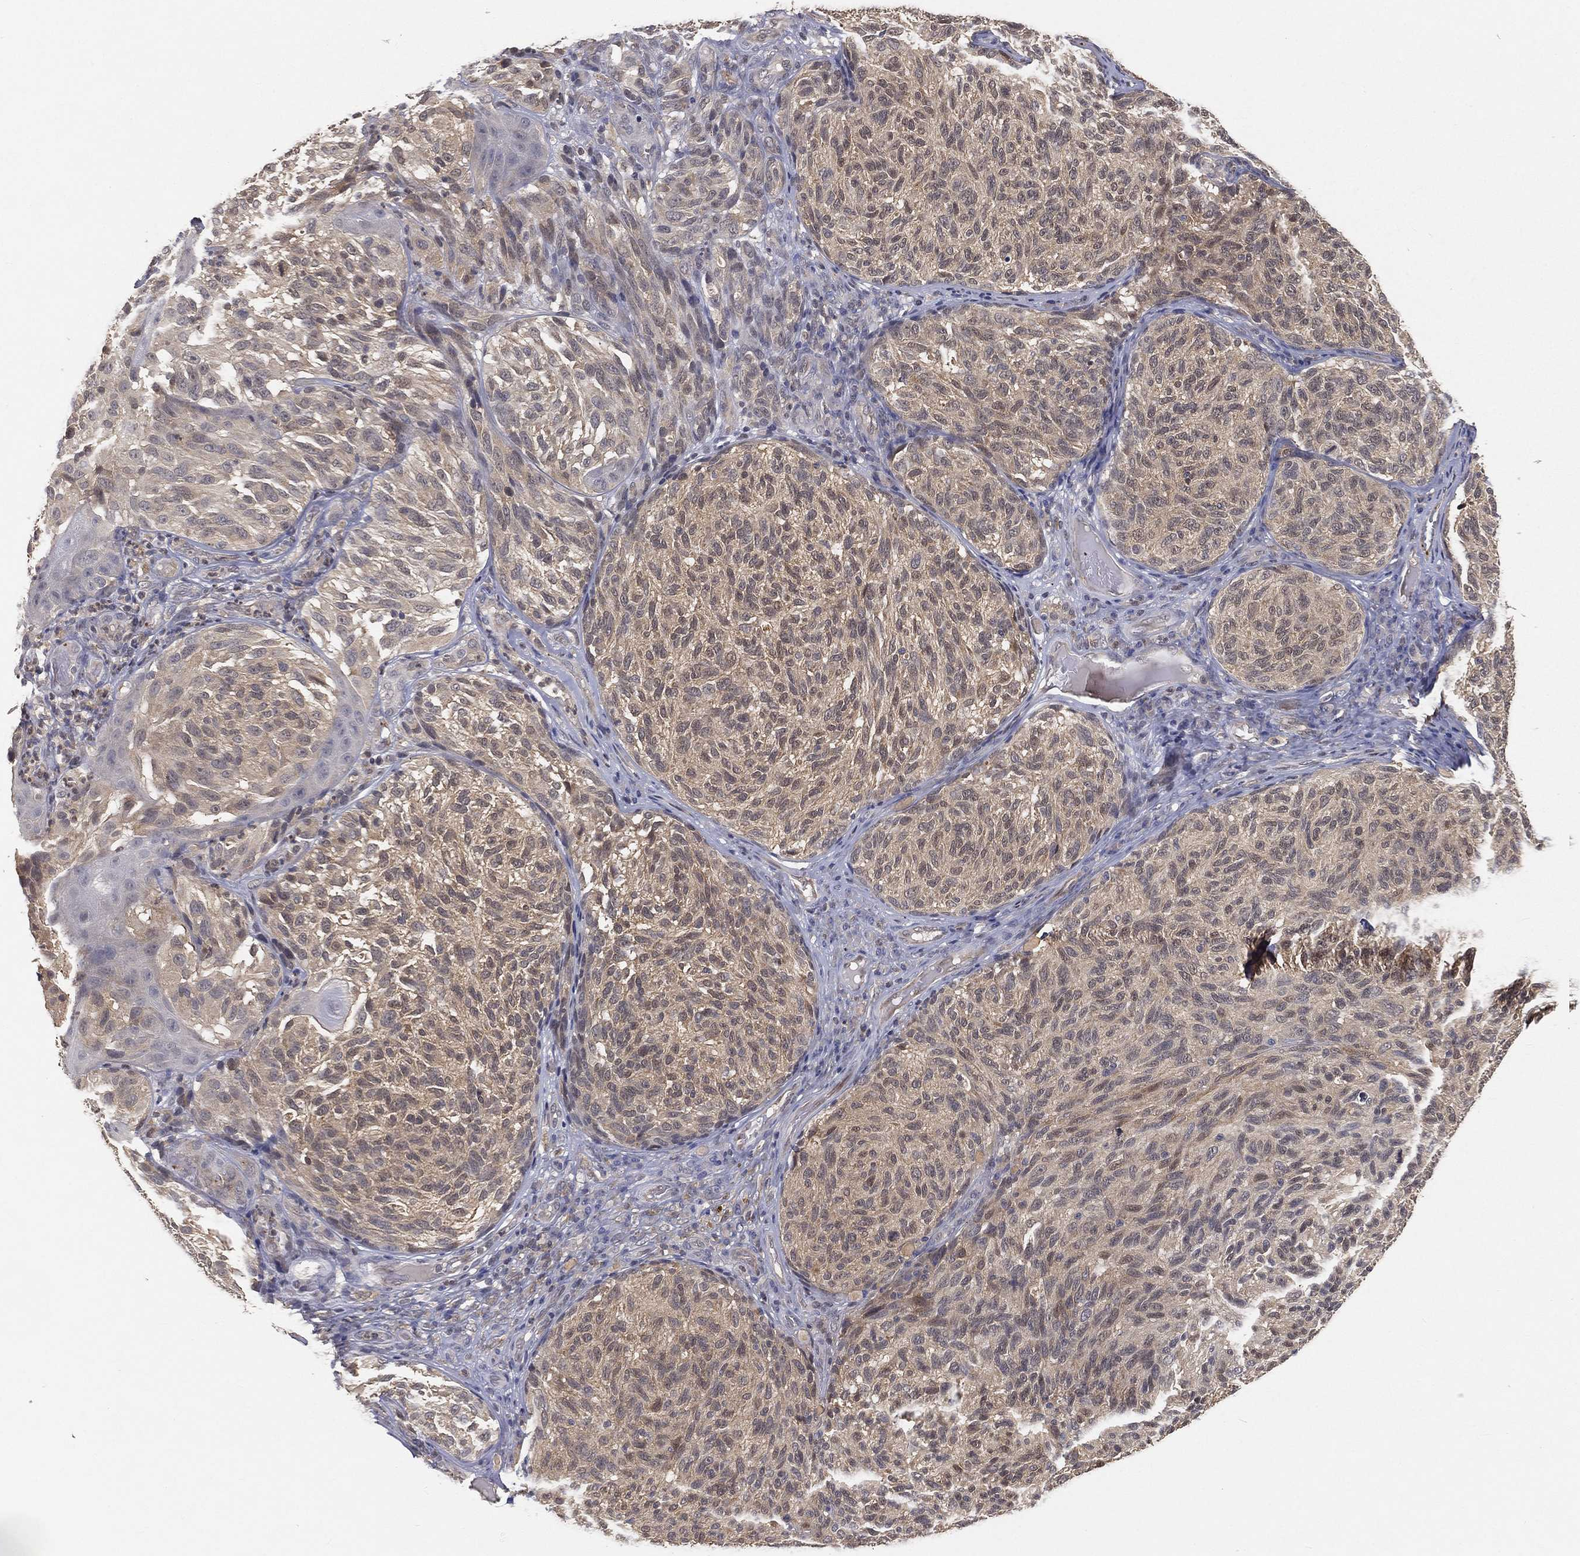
{"staining": {"intensity": "weak", "quantity": "25%-75%", "location": "cytoplasmic/membranous"}, "tissue": "melanoma", "cell_type": "Tumor cells", "image_type": "cancer", "snomed": [{"axis": "morphology", "description": "Malignant melanoma, NOS"}, {"axis": "topography", "description": "Skin"}], "caption": "A low amount of weak cytoplasmic/membranous staining is present in about 25%-75% of tumor cells in melanoma tissue.", "gene": "MAPK1", "patient": {"sex": "female", "age": 73}}